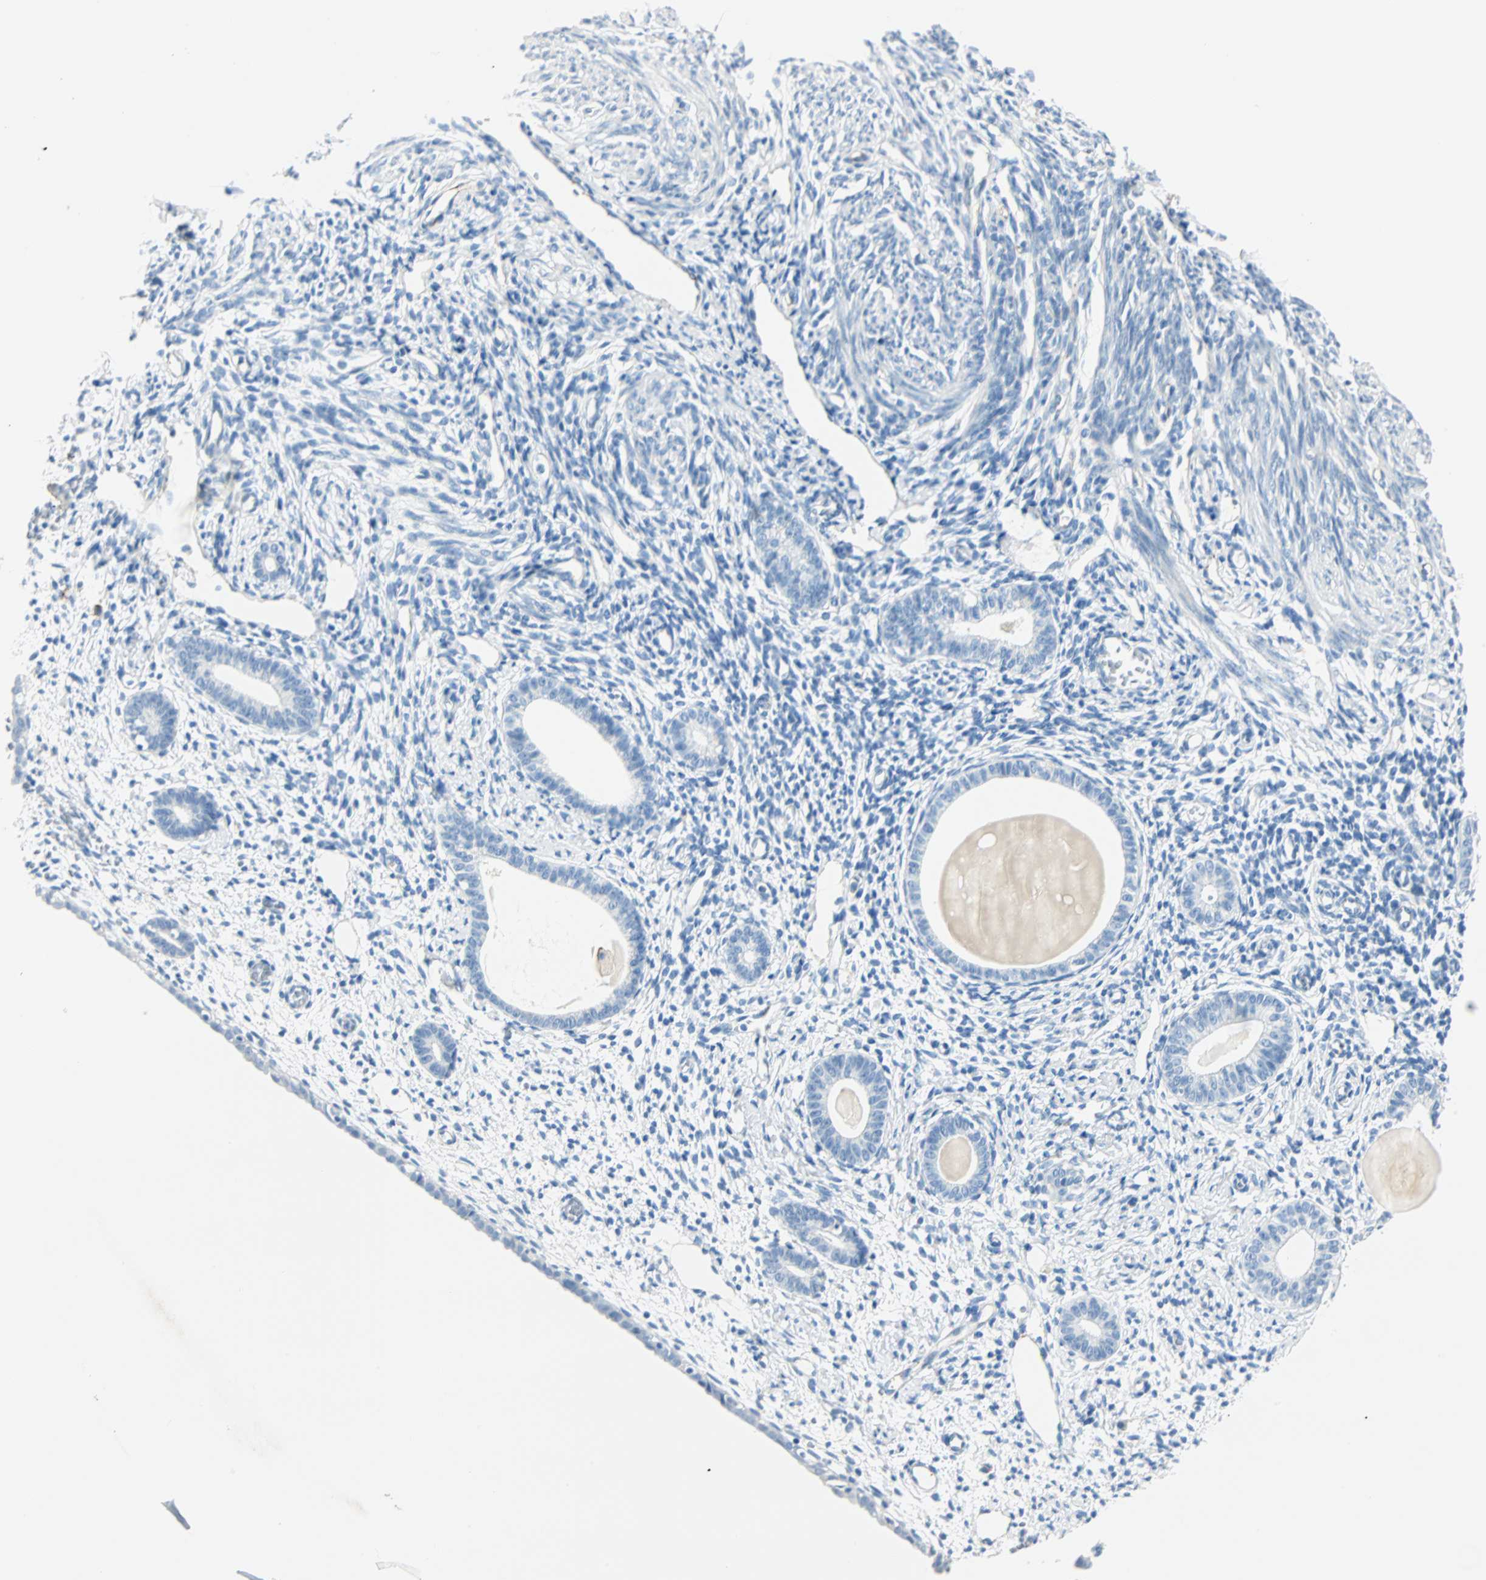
{"staining": {"intensity": "negative", "quantity": "none", "location": "none"}, "tissue": "endometrium", "cell_type": "Cells in endometrial stroma", "image_type": "normal", "snomed": [{"axis": "morphology", "description": "Normal tissue, NOS"}, {"axis": "topography", "description": "Endometrium"}], "caption": "The image demonstrates no staining of cells in endometrial stroma in benign endometrium. (Stains: DAB IHC with hematoxylin counter stain, Microscopy: brightfield microscopy at high magnification).", "gene": "VPS9D1", "patient": {"sex": "female", "age": 71}}